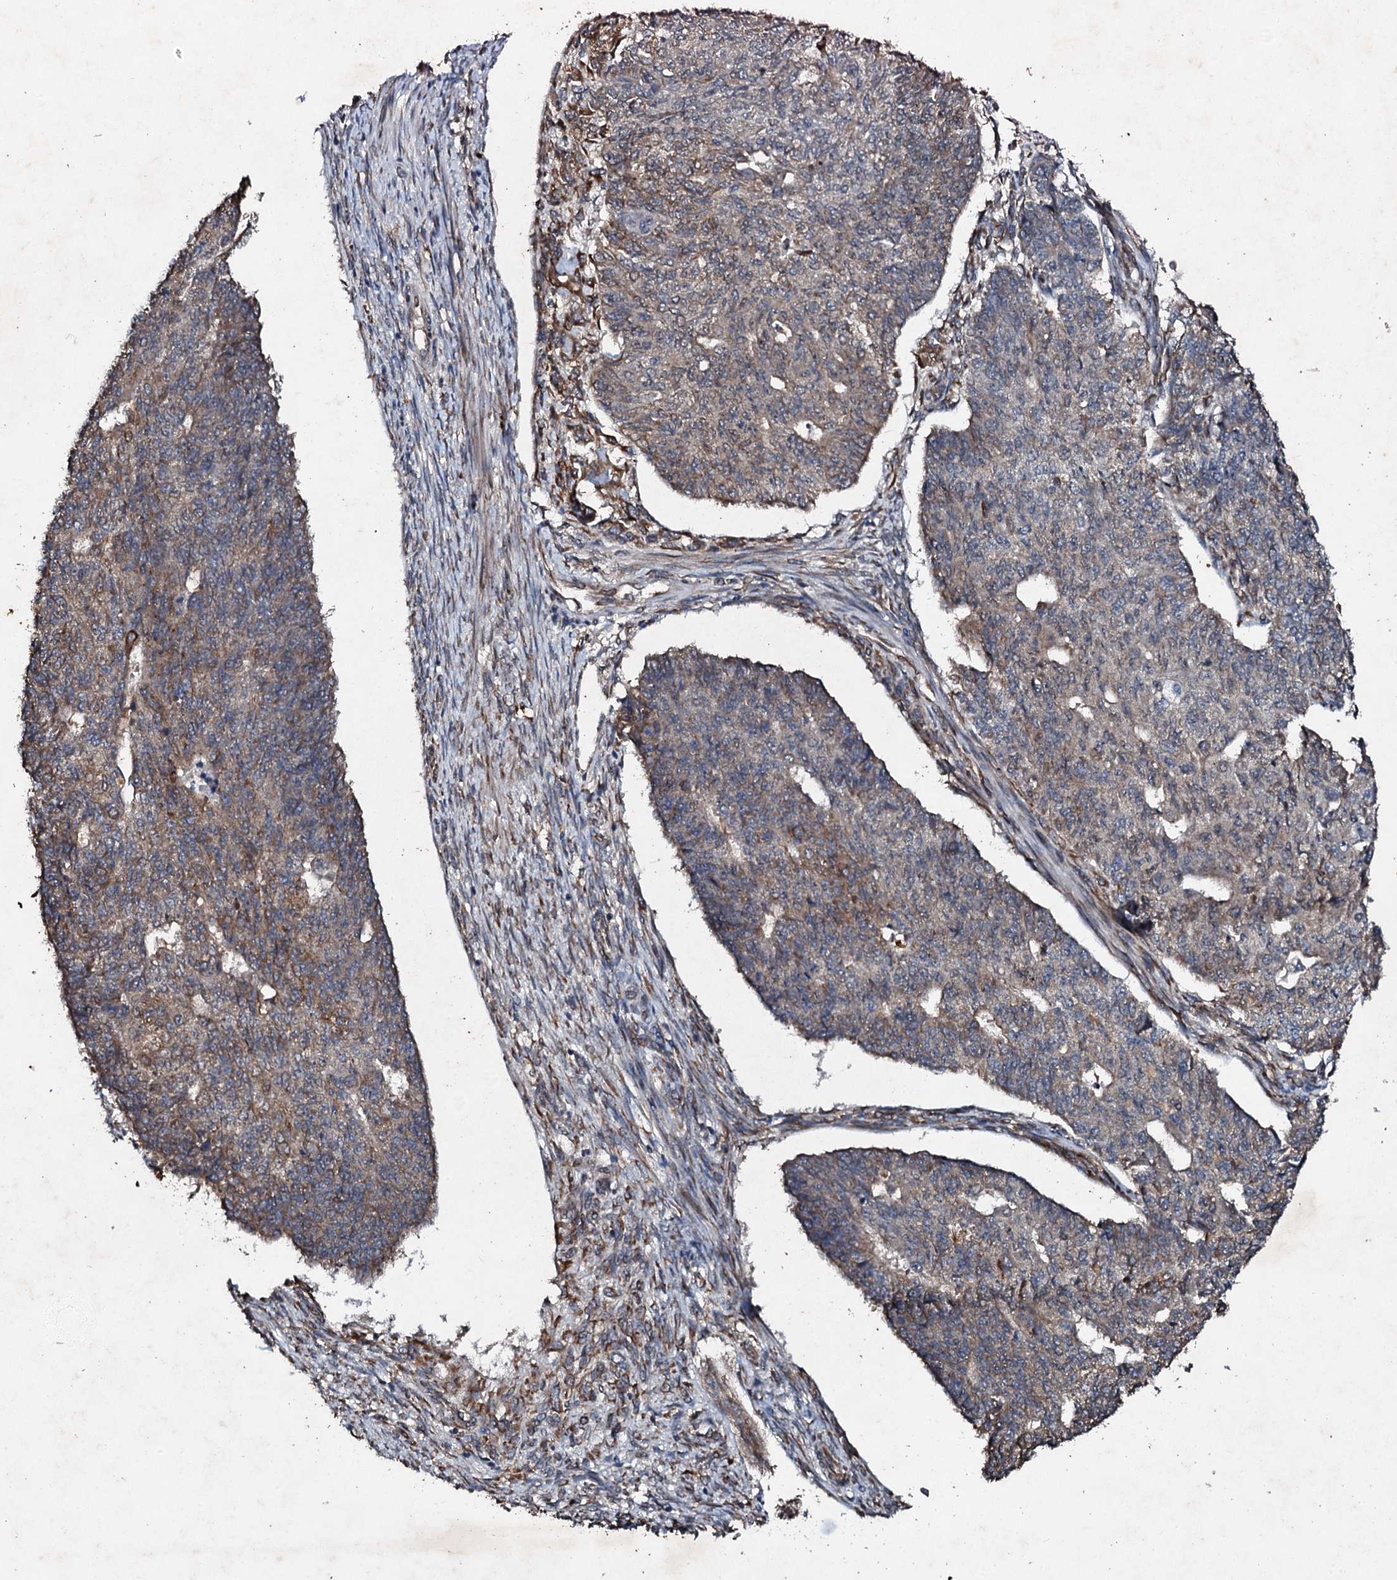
{"staining": {"intensity": "negative", "quantity": "none", "location": "none"}, "tissue": "endometrial cancer", "cell_type": "Tumor cells", "image_type": "cancer", "snomed": [{"axis": "morphology", "description": "Adenocarcinoma, NOS"}, {"axis": "topography", "description": "Endometrium"}], "caption": "IHC histopathology image of human adenocarcinoma (endometrial) stained for a protein (brown), which reveals no staining in tumor cells.", "gene": "ADAMTS10", "patient": {"sex": "female", "age": 32}}